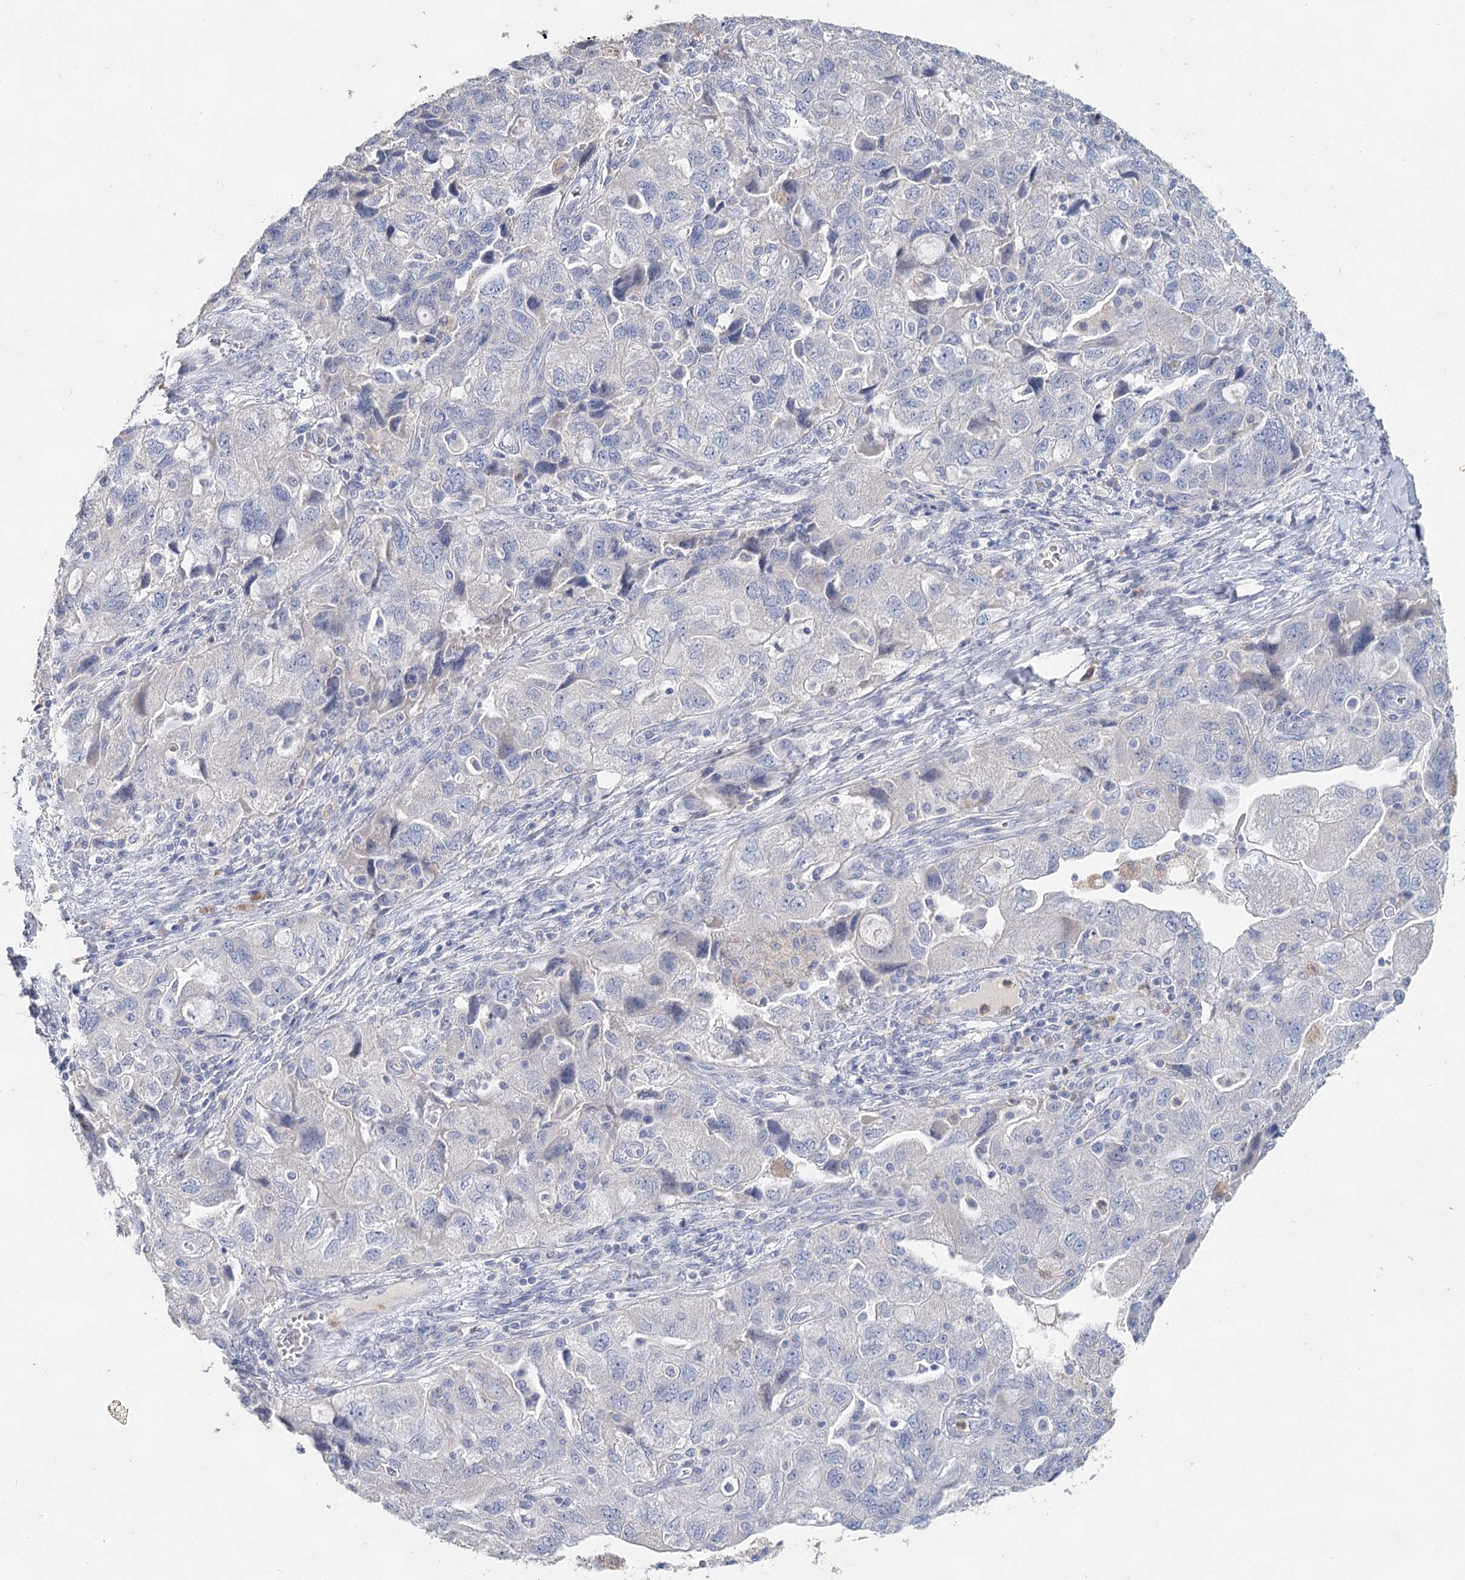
{"staining": {"intensity": "negative", "quantity": "none", "location": "none"}, "tissue": "ovarian cancer", "cell_type": "Tumor cells", "image_type": "cancer", "snomed": [{"axis": "morphology", "description": "Carcinoma, NOS"}, {"axis": "morphology", "description": "Cystadenocarcinoma, serous, NOS"}, {"axis": "topography", "description": "Ovary"}], "caption": "Immunohistochemical staining of human ovarian serous cystadenocarcinoma exhibits no significant expression in tumor cells.", "gene": "MYL6B", "patient": {"sex": "female", "age": 69}}